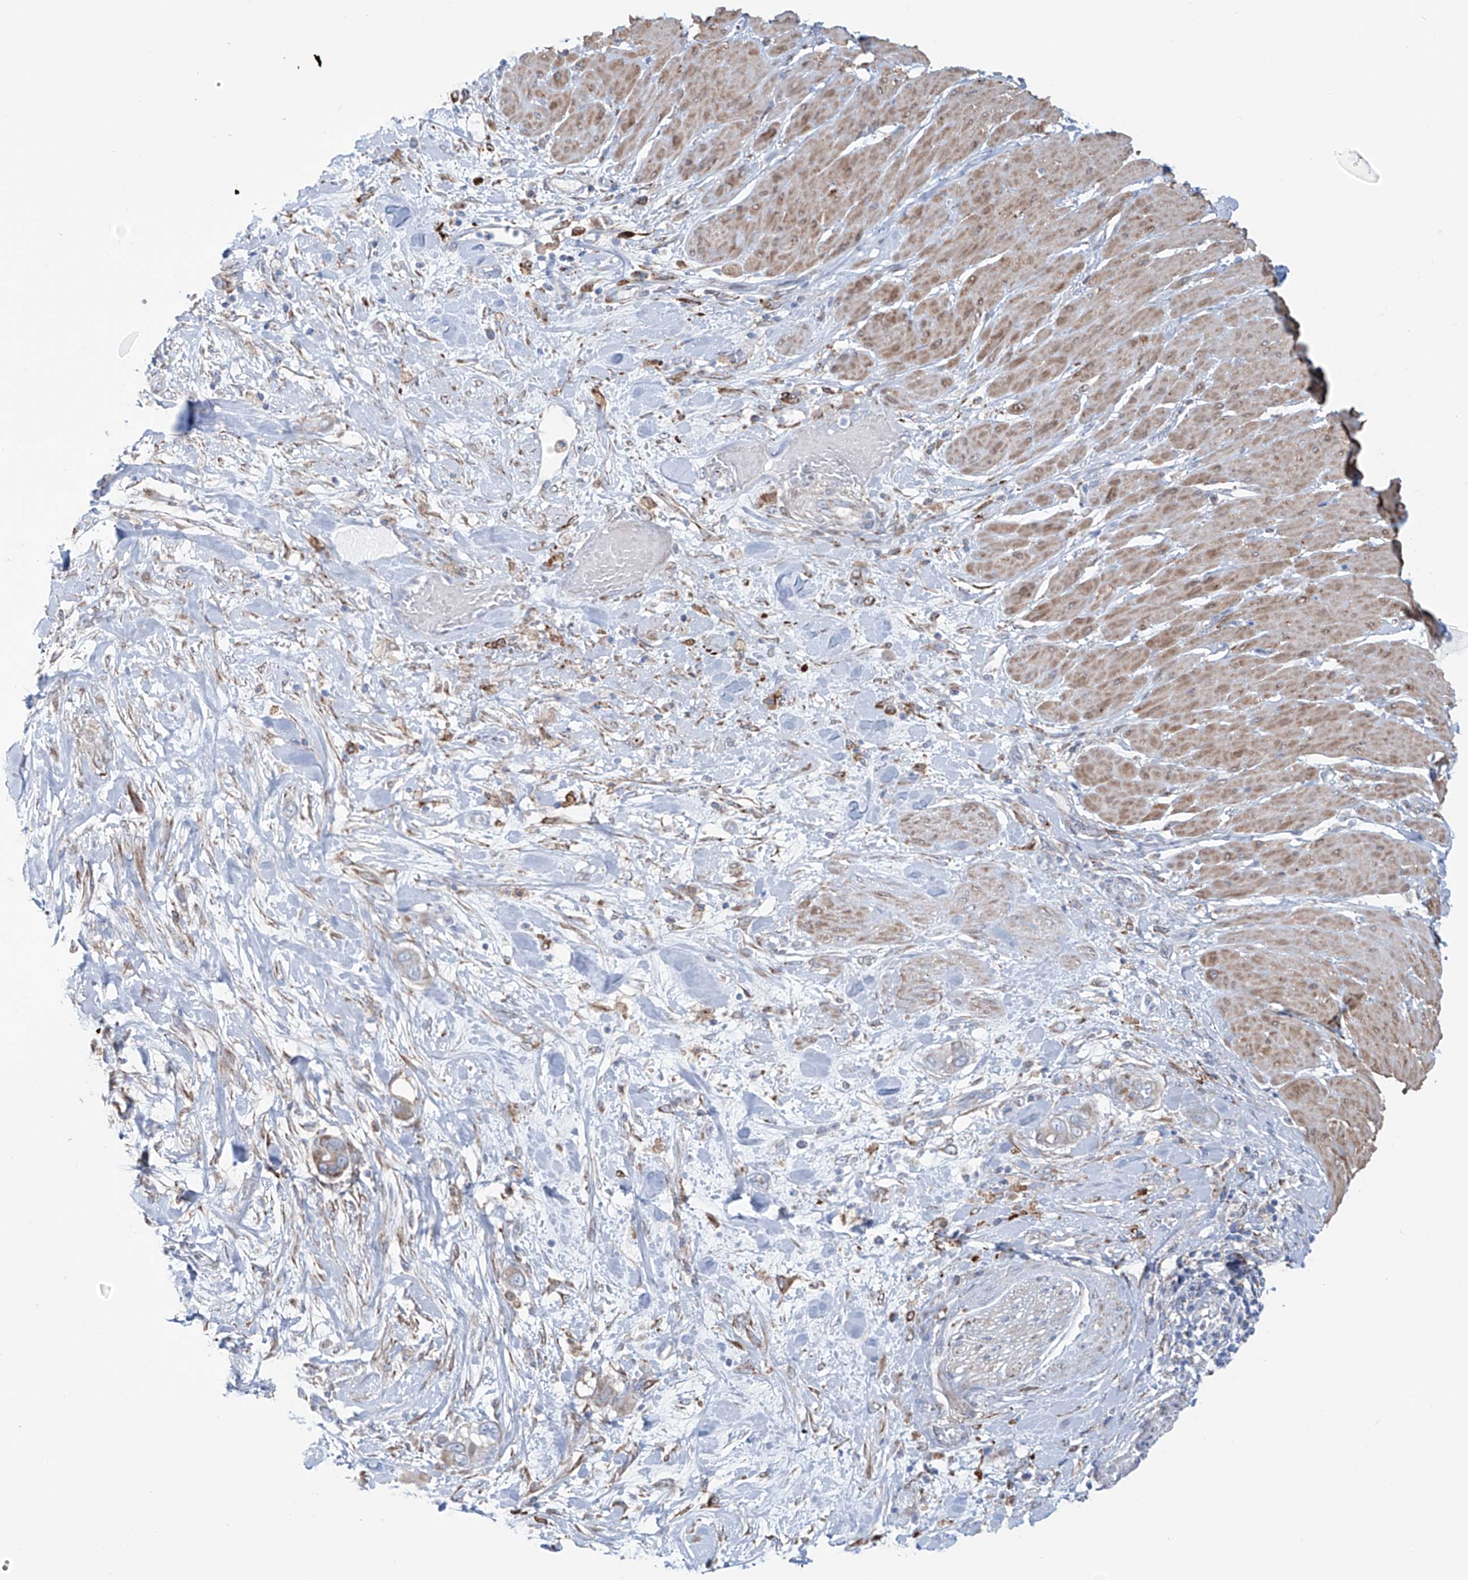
{"staining": {"intensity": "weak", "quantity": "<25%", "location": "cytoplasmic/membranous"}, "tissue": "pancreatic cancer", "cell_type": "Tumor cells", "image_type": "cancer", "snomed": [{"axis": "morphology", "description": "Adenocarcinoma, NOS"}, {"axis": "topography", "description": "Pancreas"}], "caption": "The immunohistochemistry (IHC) image has no significant expression in tumor cells of pancreatic cancer (adenocarcinoma) tissue.", "gene": "ALDH6A1", "patient": {"sex": "male", "age": 68}}